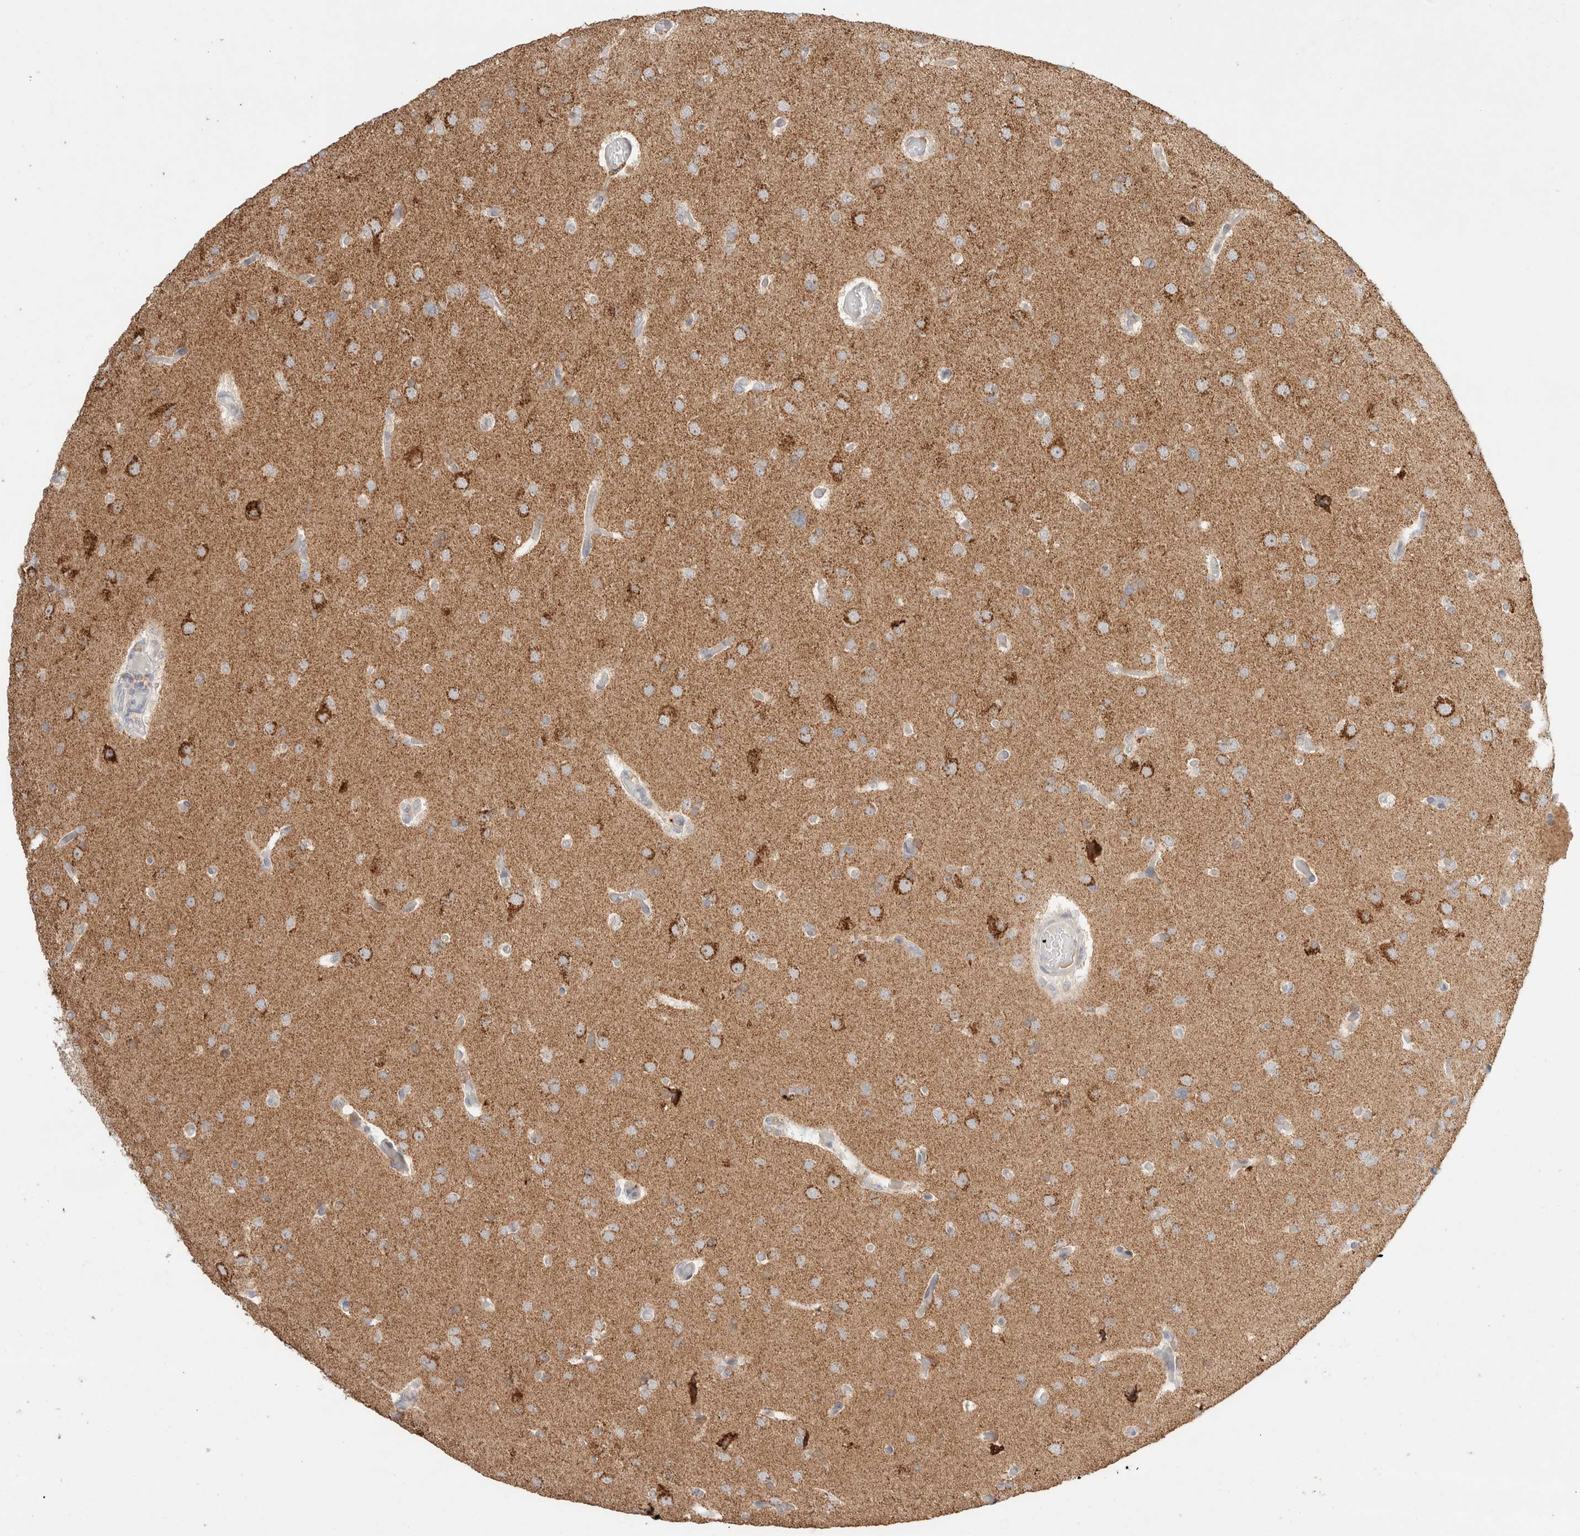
{"staining": {"intensity": "moderate", "quantity": "<25%", "location": "cytoplasmic/membranous"}, "tissue": "glioma", "cell_type": "Tumor cells", "image_type": "cancer", "snomed": [{"axis": "morphology", "description": "Glioma, malignant, High grade"}, {"axis": "topography", "description": "Cerebral cortex"}], "caption": "Malignant high-grade glioma stained with DAB (3,3'-diaminobenzidine) immunohistochemistry (IHC) exhibits low levels of moderate cytoplasmic/membranous expression in about <25% of tumor cells. The staining is performed using DAB (3,3'-diaminobenzidine) brown chromogen to label protein expression. The nuclei are counter-stained blue using hematoxylin.", "gene": "TRIM41", "patient": {"sex": "female", "age": 36}}